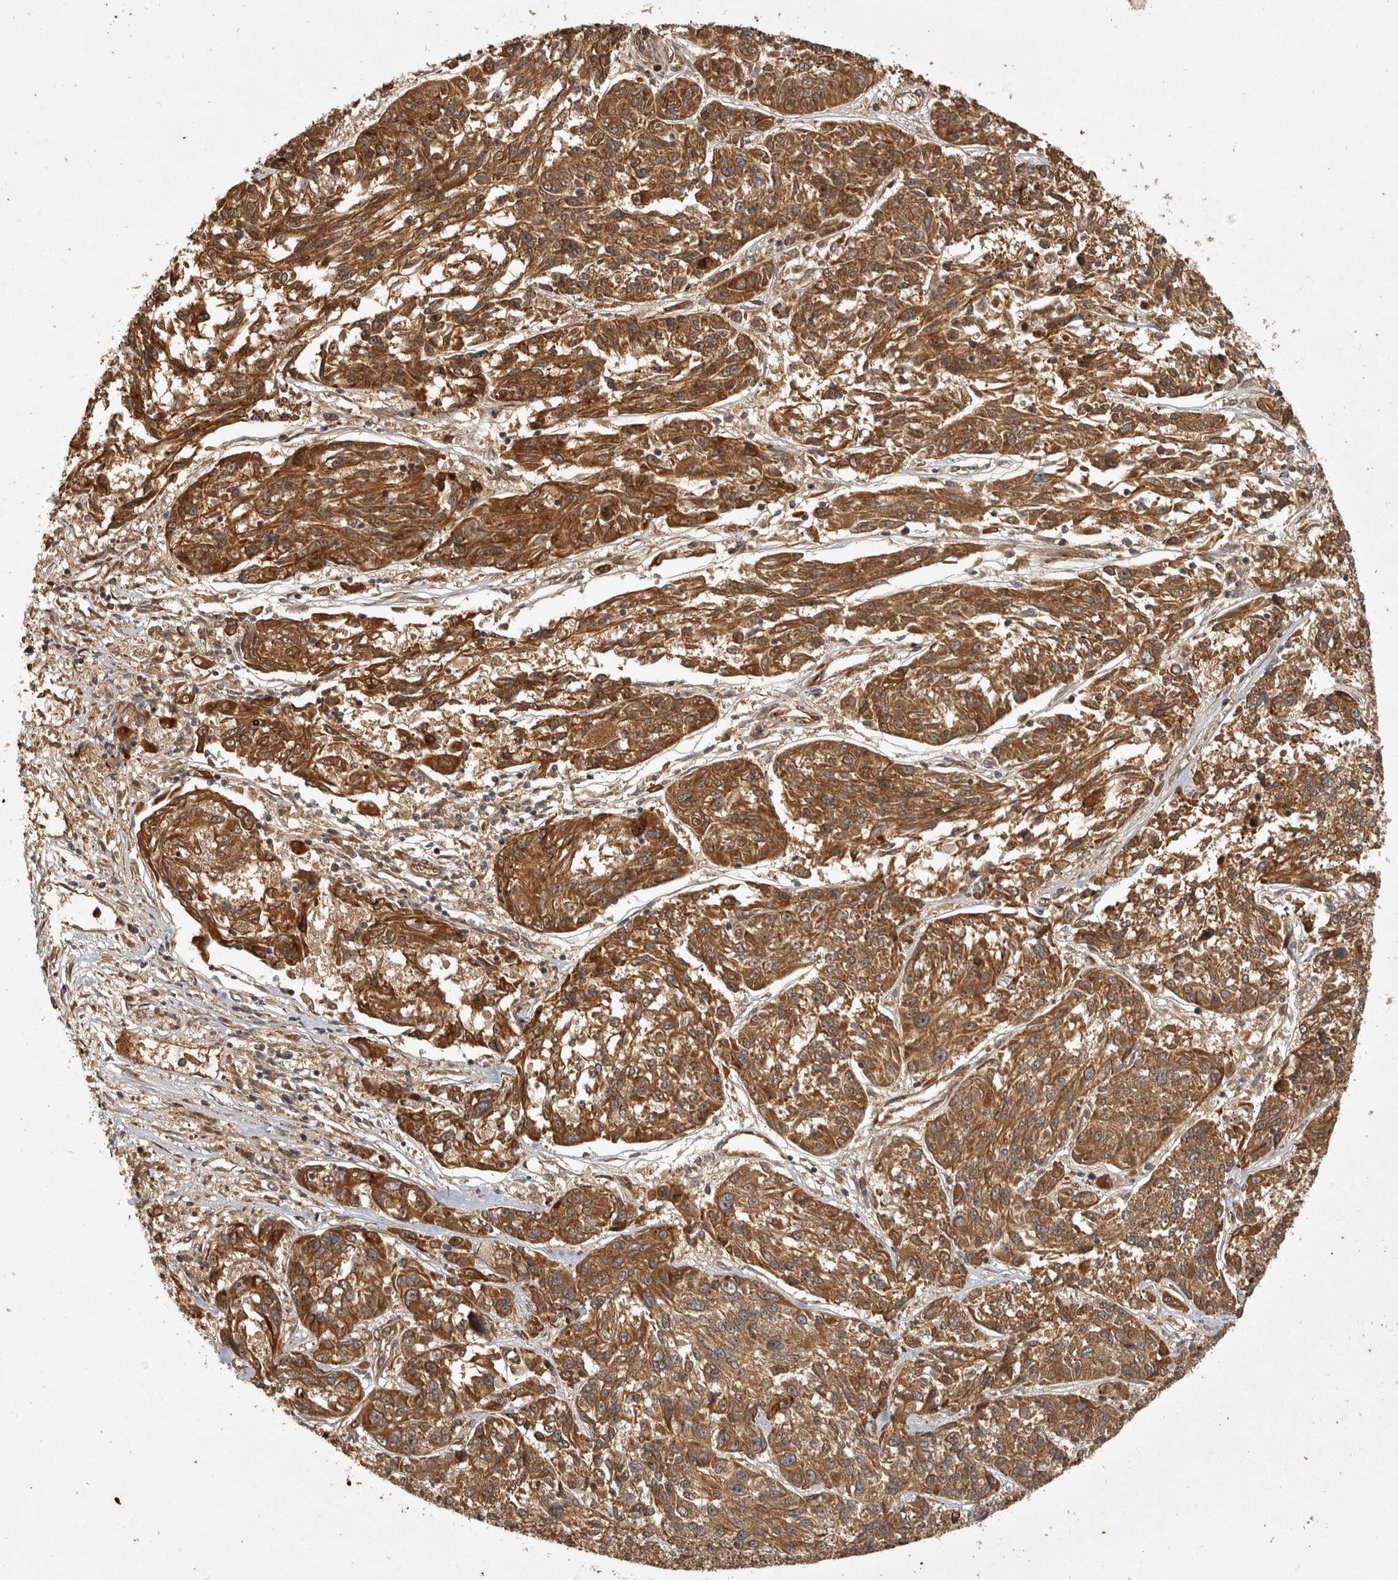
{"staining": {"intensity": "strong", "quantity": ">75%", "location": "cytoplasmic/membranous"}, "tissue": "melanoma", "cell_type": "Tumor cells", "image_type": "cancer", "snomed": [{"axis": "morphology", "description": "Malignant melanoma, NOS"}, {"axis": "topography", "description": "Skin"}], "caption": "Human melanoma stained for a protein (brown) reveals strong cytoplasmic/membranous positive staining in approximately >75% of tumor cells.", "gene": "CAMSAP2", "patient": {"sex": "male", "age": 53}}